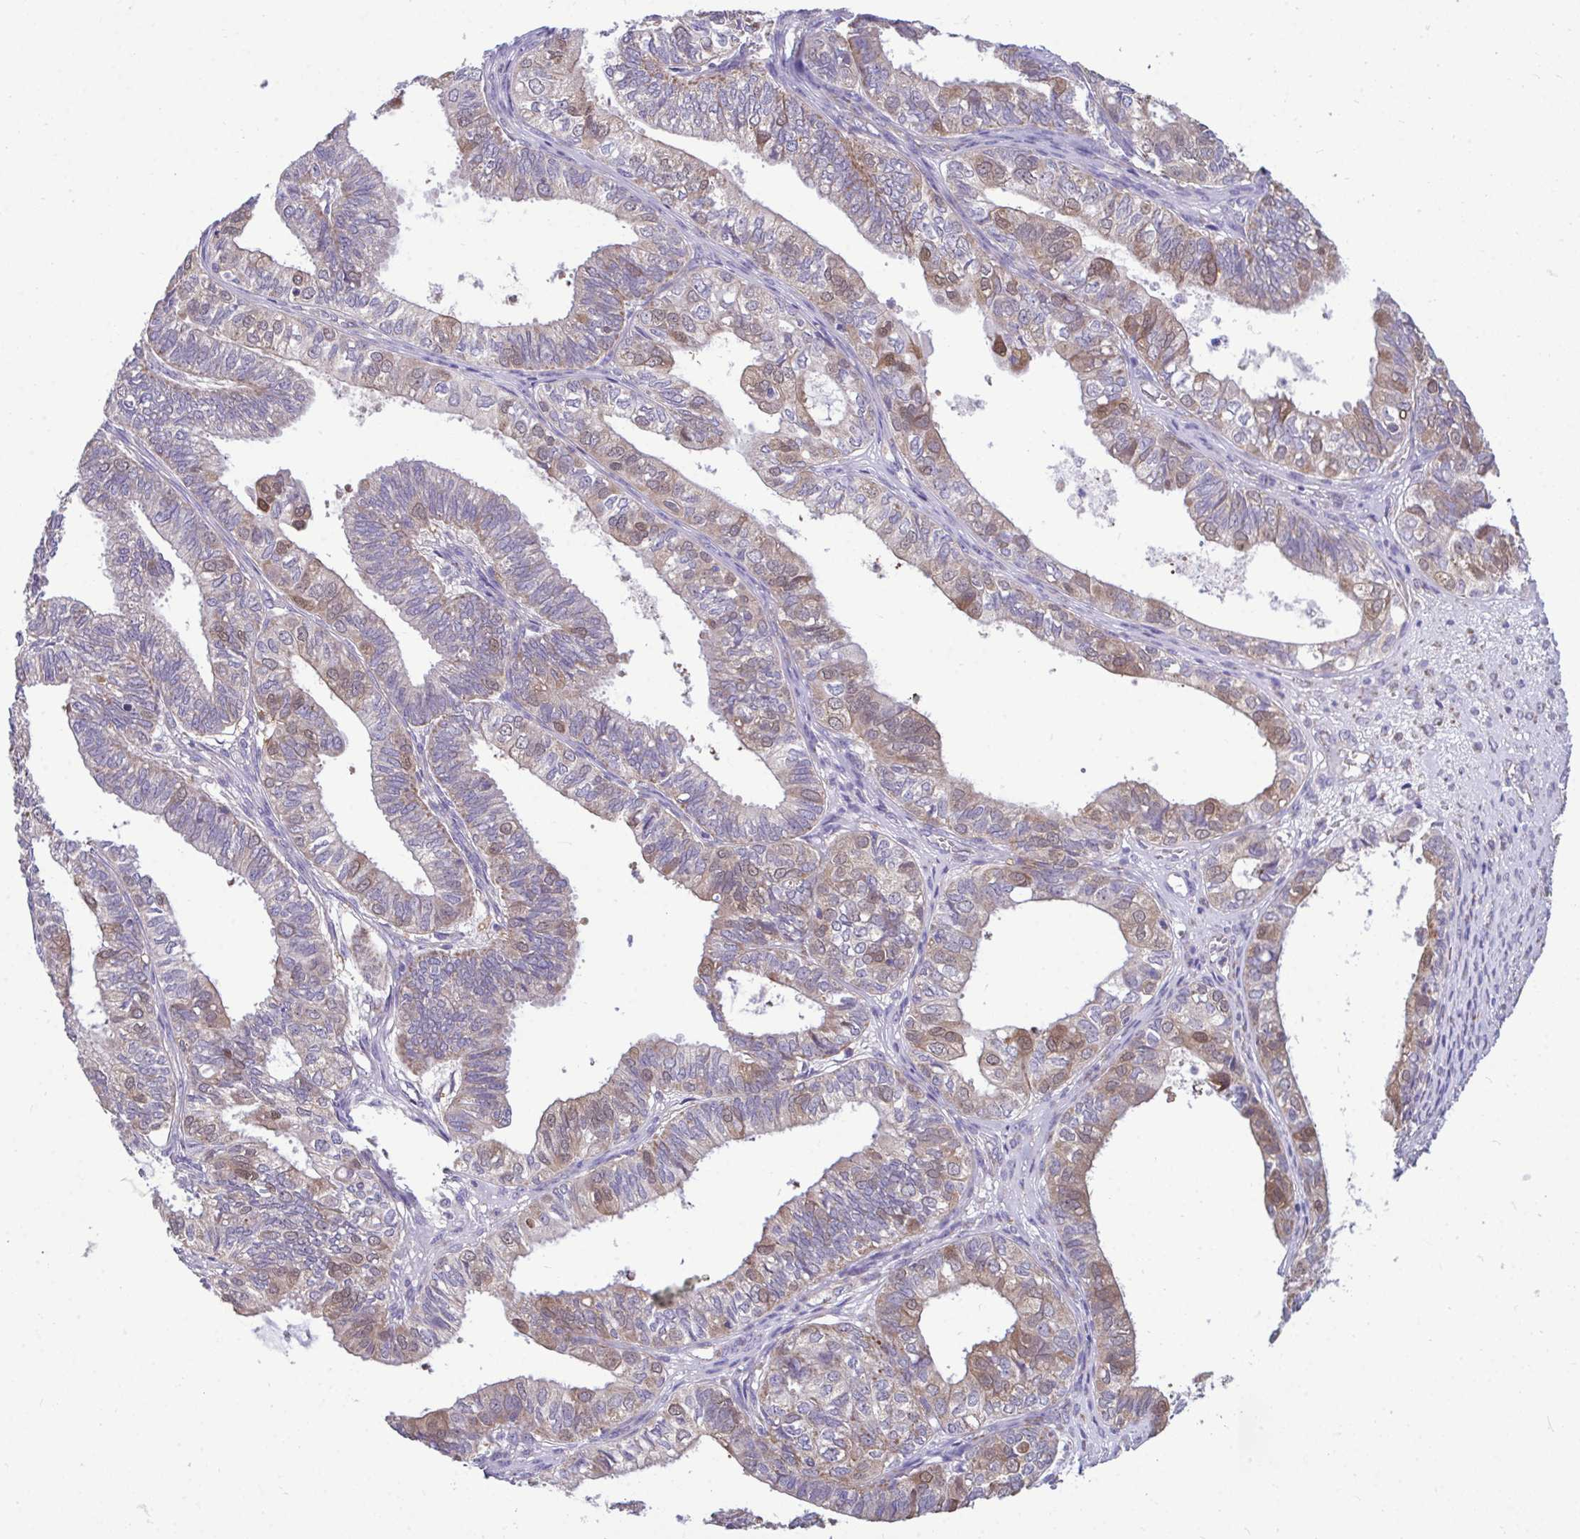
{"staining": {"intensity": "moderate", "quantity": "<25%", "location": "cytoplasmic/membranous"}, "tissue": "ovarian cancer", "cell_type": "Tumor cells", "image_type": "cancer", "snomed": [{"axis": "morphology", "description": "Carcinoma, endometroid"}, {"axis": "topography", "description": "Ovary"}], "caption": "Immunohistochemistry histopathology image of neoplastic tissue: human ovarian cancer stained using immunohistochemistry exhibits low levels of moderate protein expression localized specifically in the cytoplasmic/membranous of tumor cells, appearing as a cytoplasmic/membranous brown color.", "gene": "SARS2", "patient": {"sex": "female", "age": 64}}